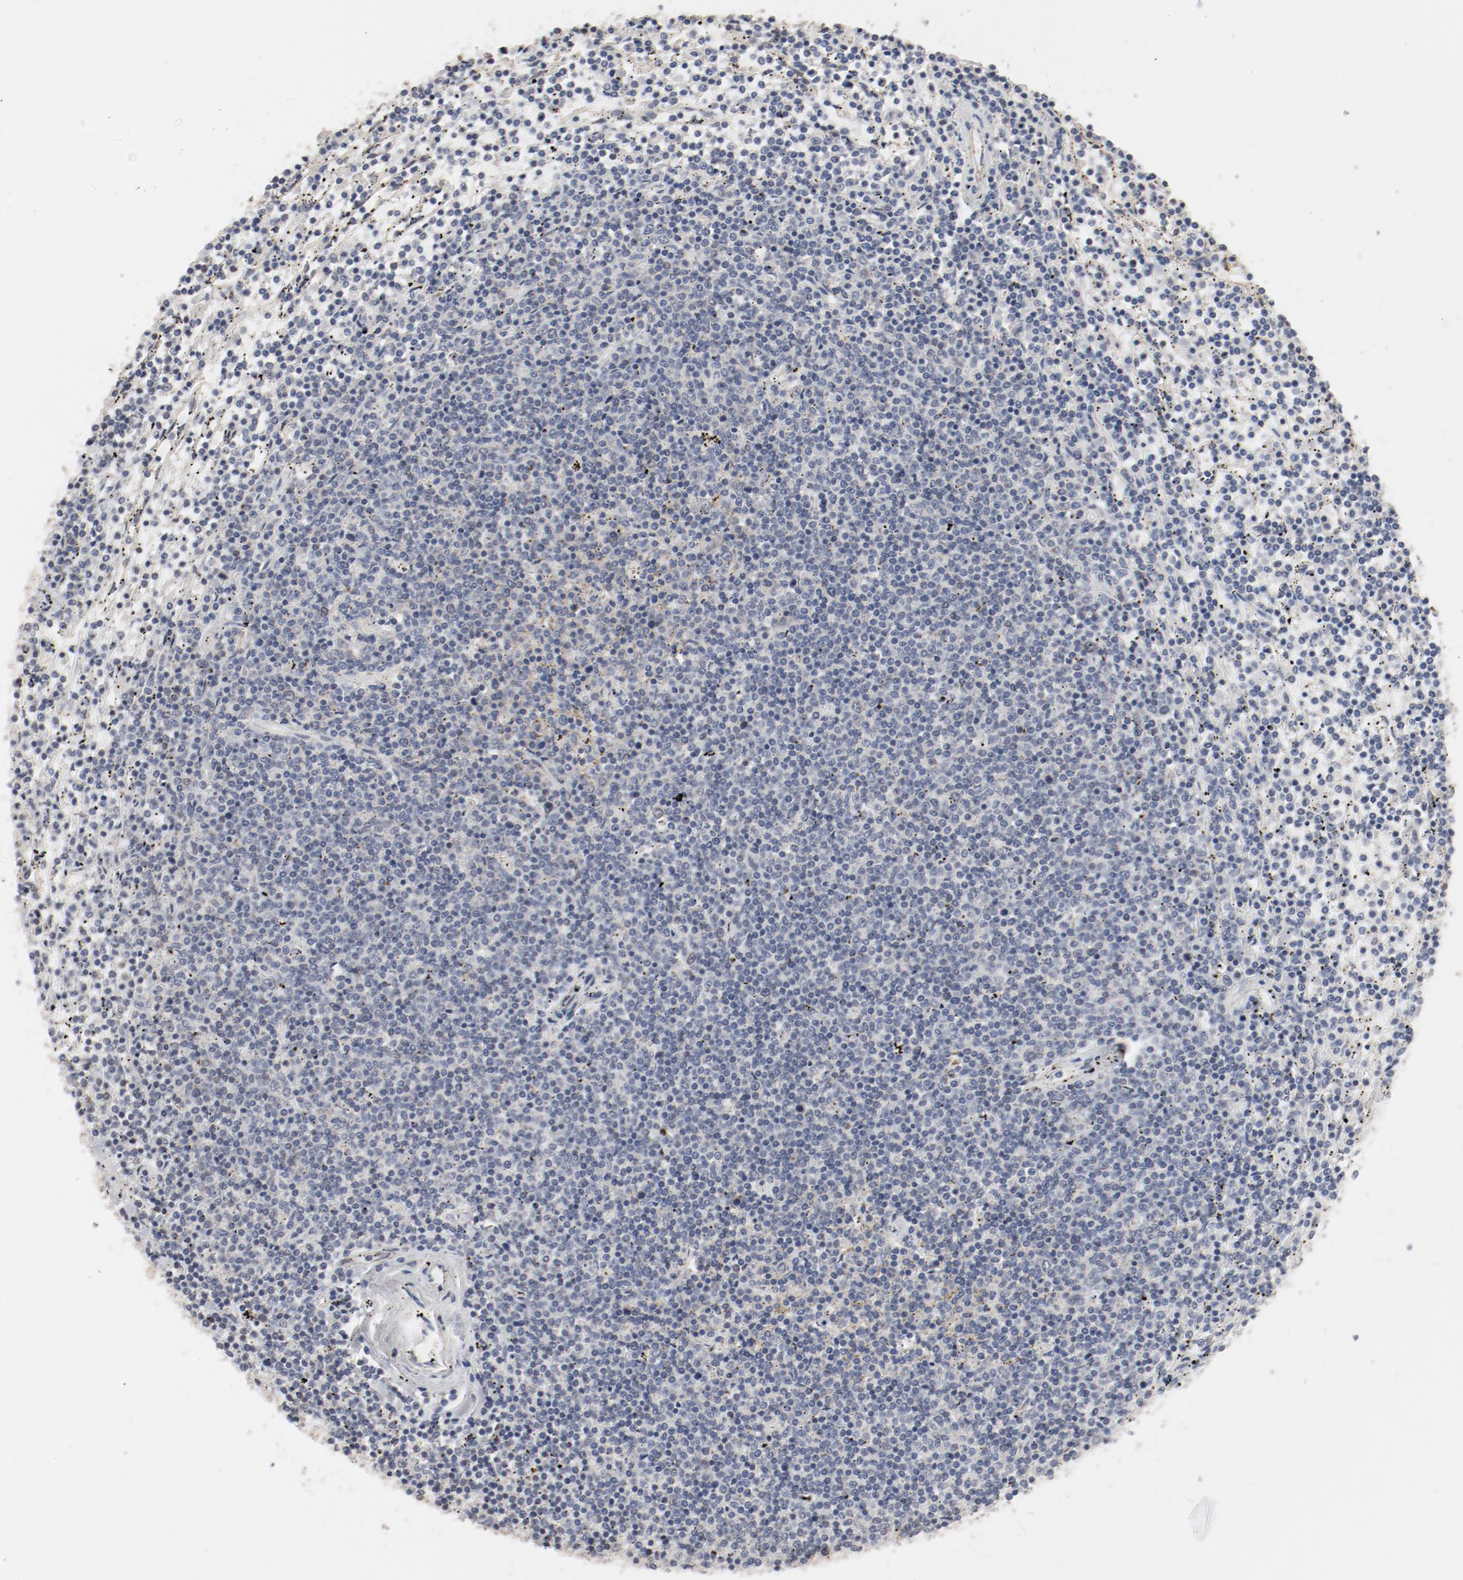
{"staining": {"intensity": "negative", "quantity": "none", "location": "none"}, "tissue": "lymphoma", "cell_type": "Tumor cells", "image_type": "cancer", "snomed": [{"axis": "morphology", "description": "Malignant lymphoma, non-Hodgkin's type, Low grade"}, {"axis": "topography", "description": "Spleen"}], "caption": "Tumor cells show no significant protein positivity in lymphoma.", "gene": "CDK1", "patient": {"sex": "female", "age": 50}}